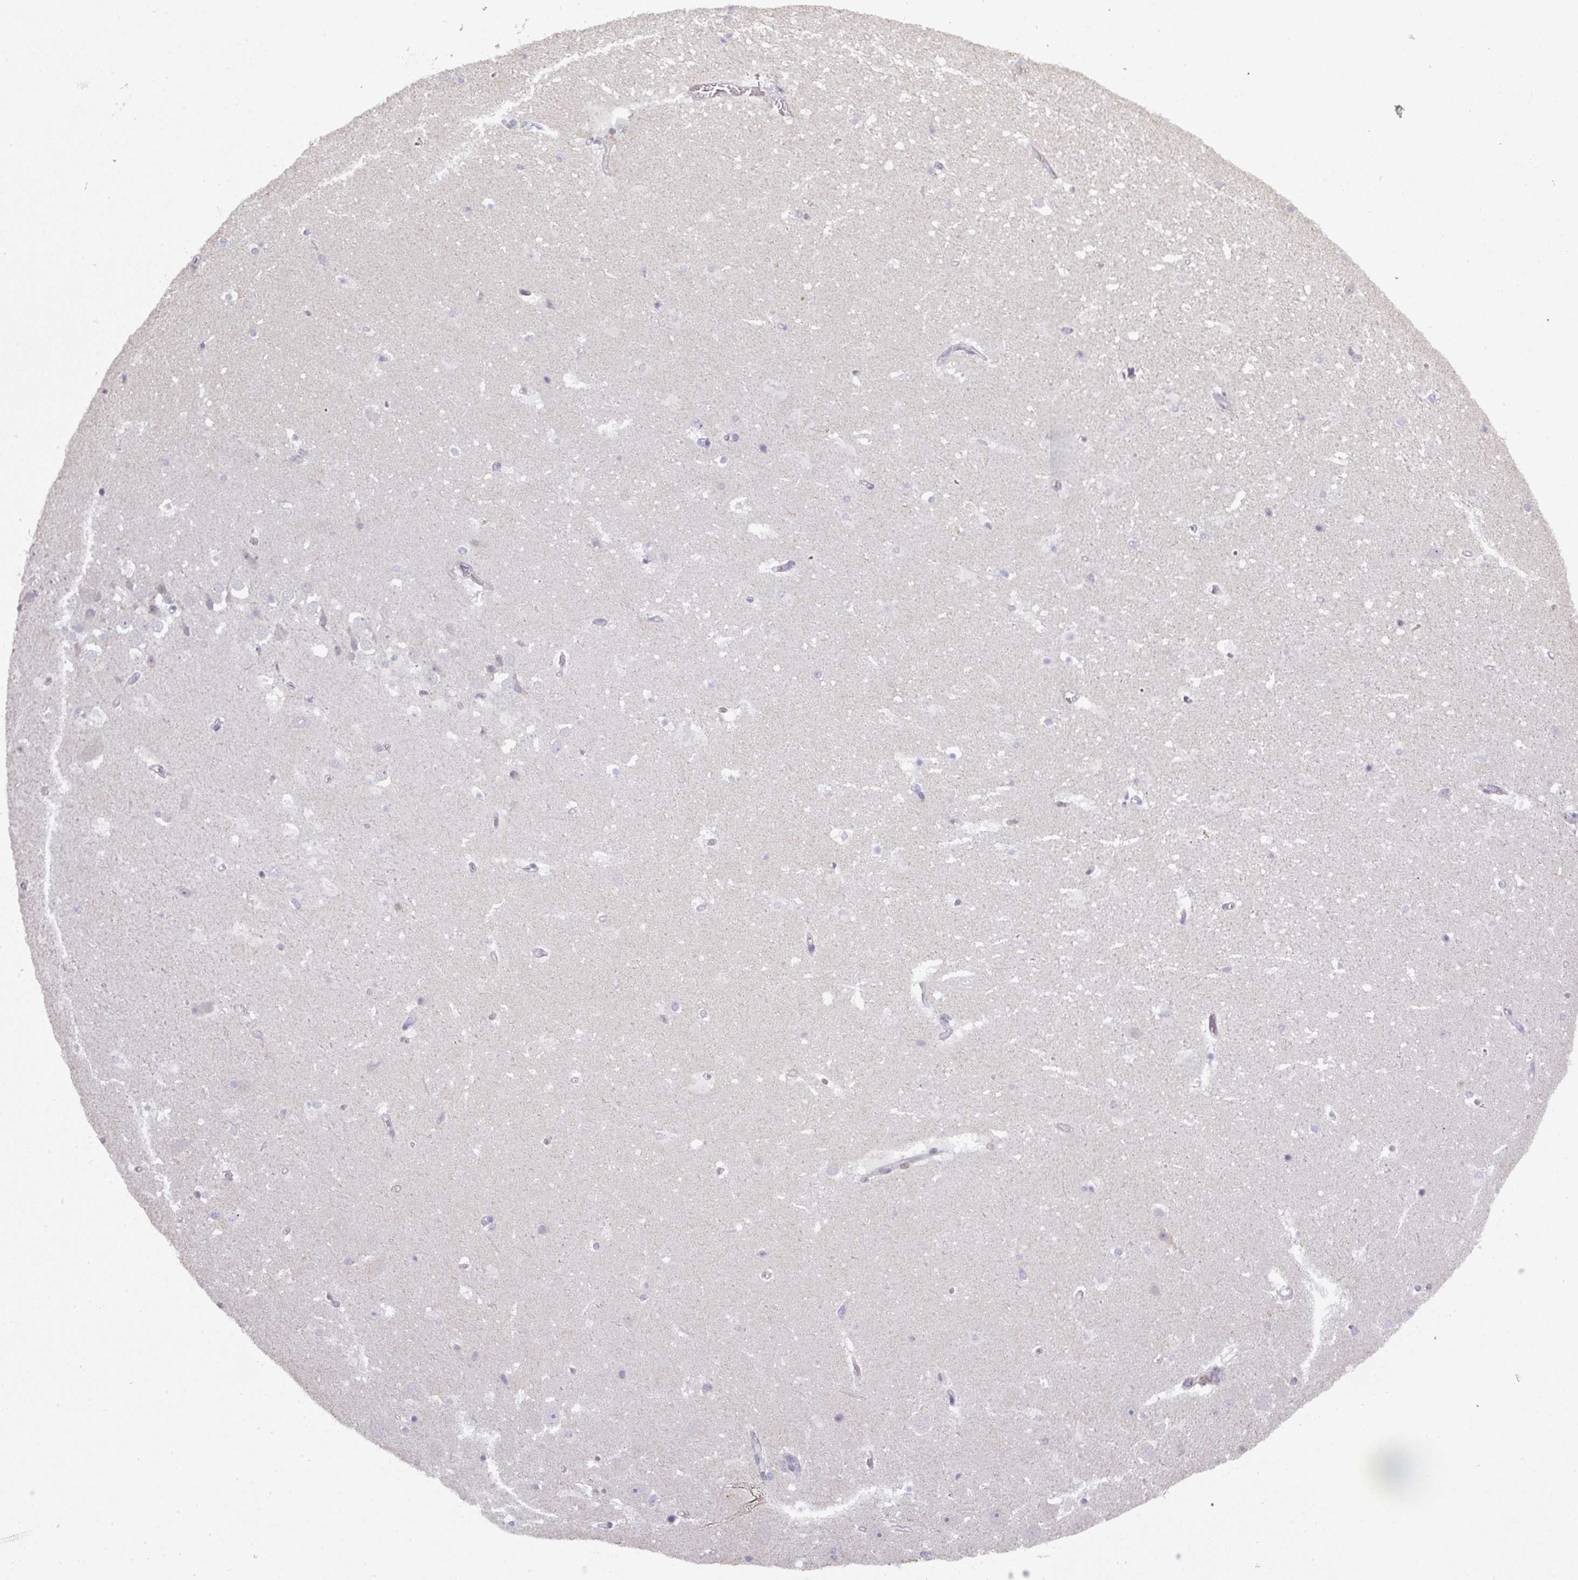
{"staining": {"intensity": "negative", "quantity": "none", "location": "none"}, "tissue": "hippocampus", "cell_type": "Glial cells", "image_type": "normal", "snomed": [{"axis": "morphology", "description": "Normal tissue, NOS"}, {"axis": "topography", "description": "Hippocampus"}], "caption": "Glial cells are negative for protein expression in benign human hippocampus. The staining is performed using DAB brown chromogen with nuclei counter-stained in using hematoxylin.", "gene": "NIN", "patient": {"sex": "male", "age": 37}}